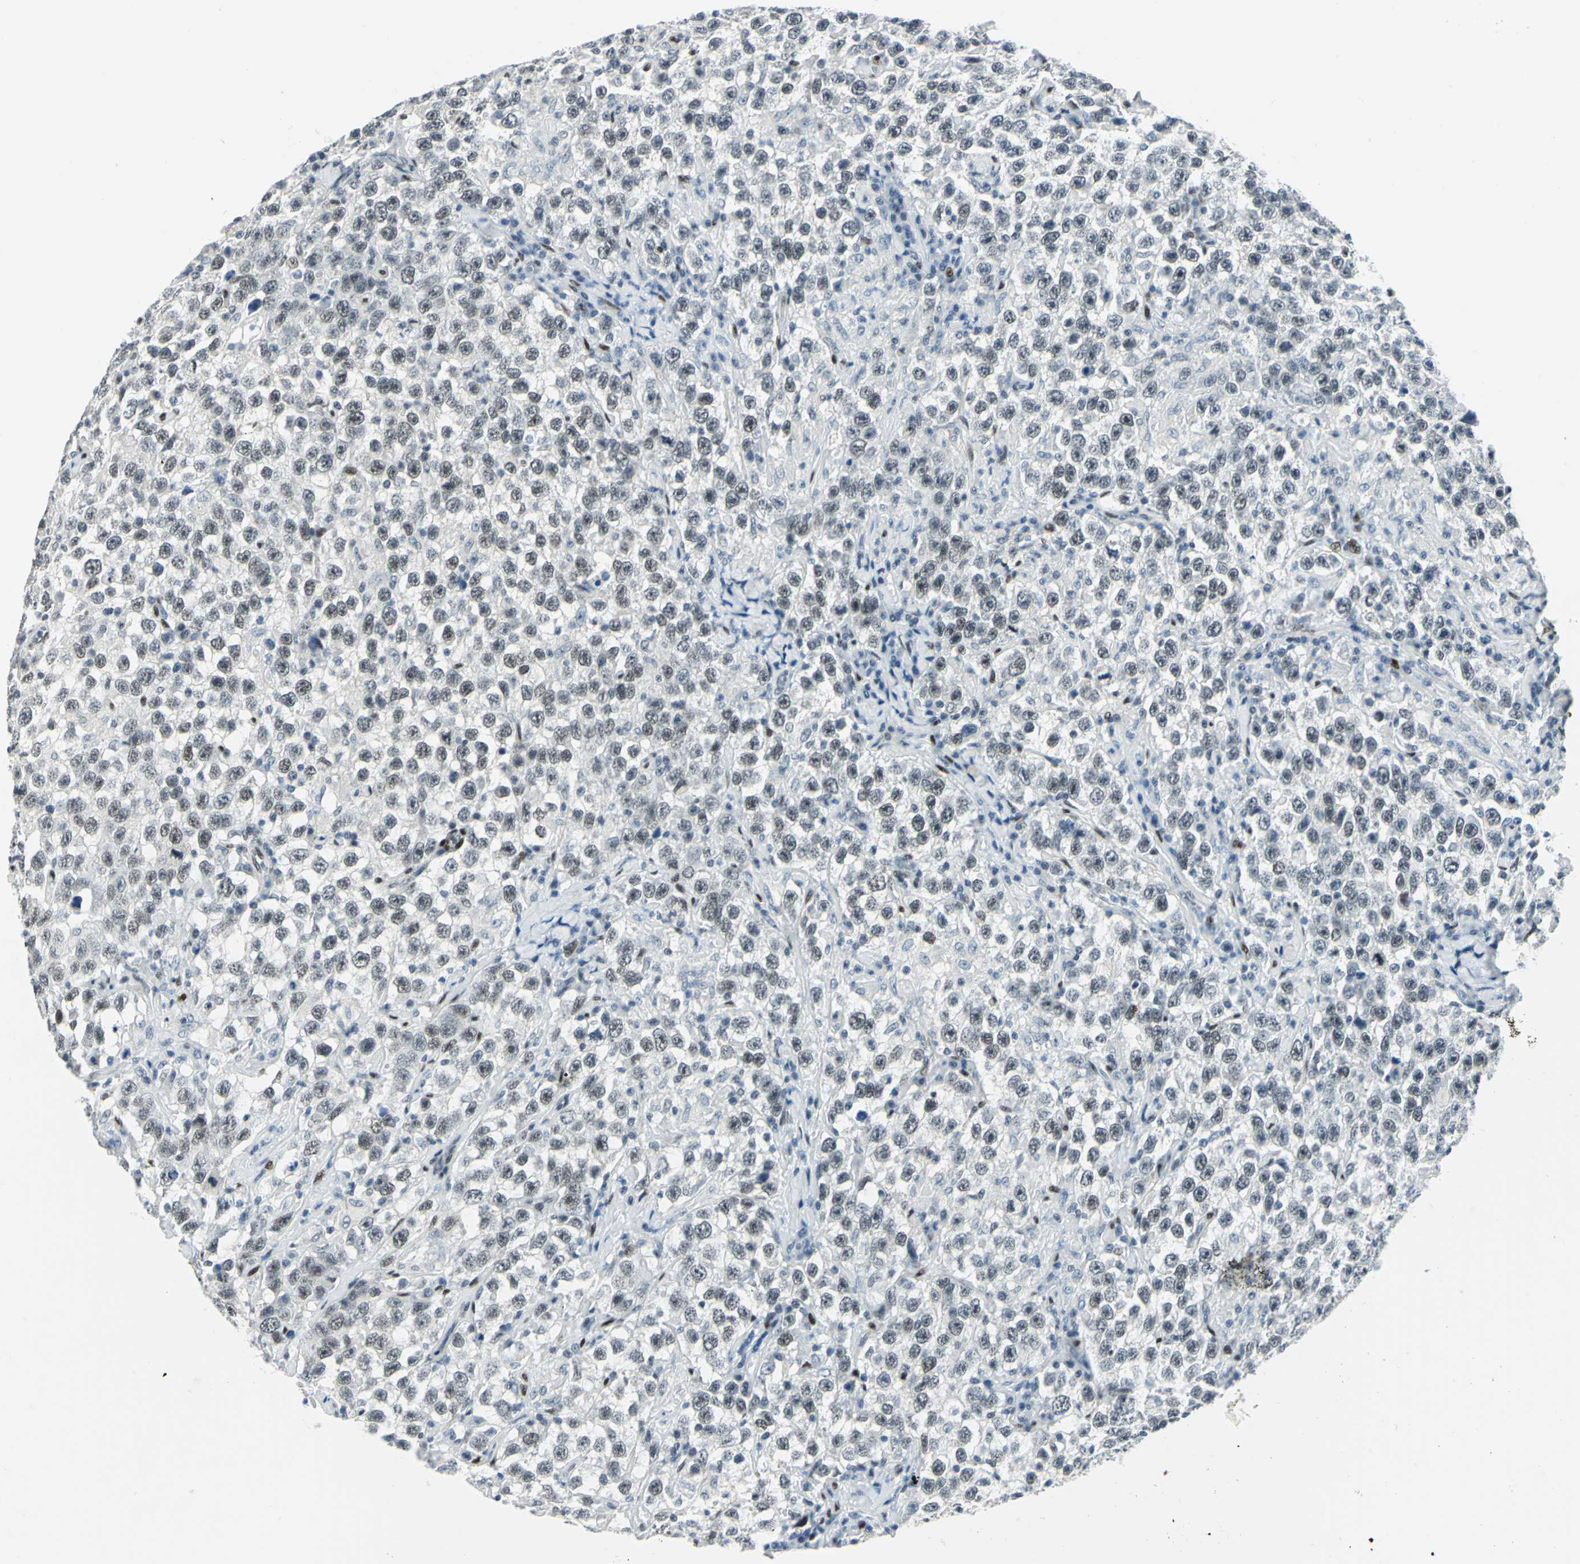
{"staining": {"intensity": "weak", "quantity": ">75%", "location": "nuclear"}, "tissue": "testis cancer", "cell_type": "Tumor cells", "image_type": "cancer", "snomed": [{"axis": "morphology", "description": "Seminoma, NOS"}, {"axis": "topography", "description": "Testis"}], "caption": "Human seminoma (testis) stained for a protein (brown) exhibits weak nuclear positive expression in about >75% of tumor cells.", "gene": "MEIS2", "patient": {"sex": "male", "age": 41}}